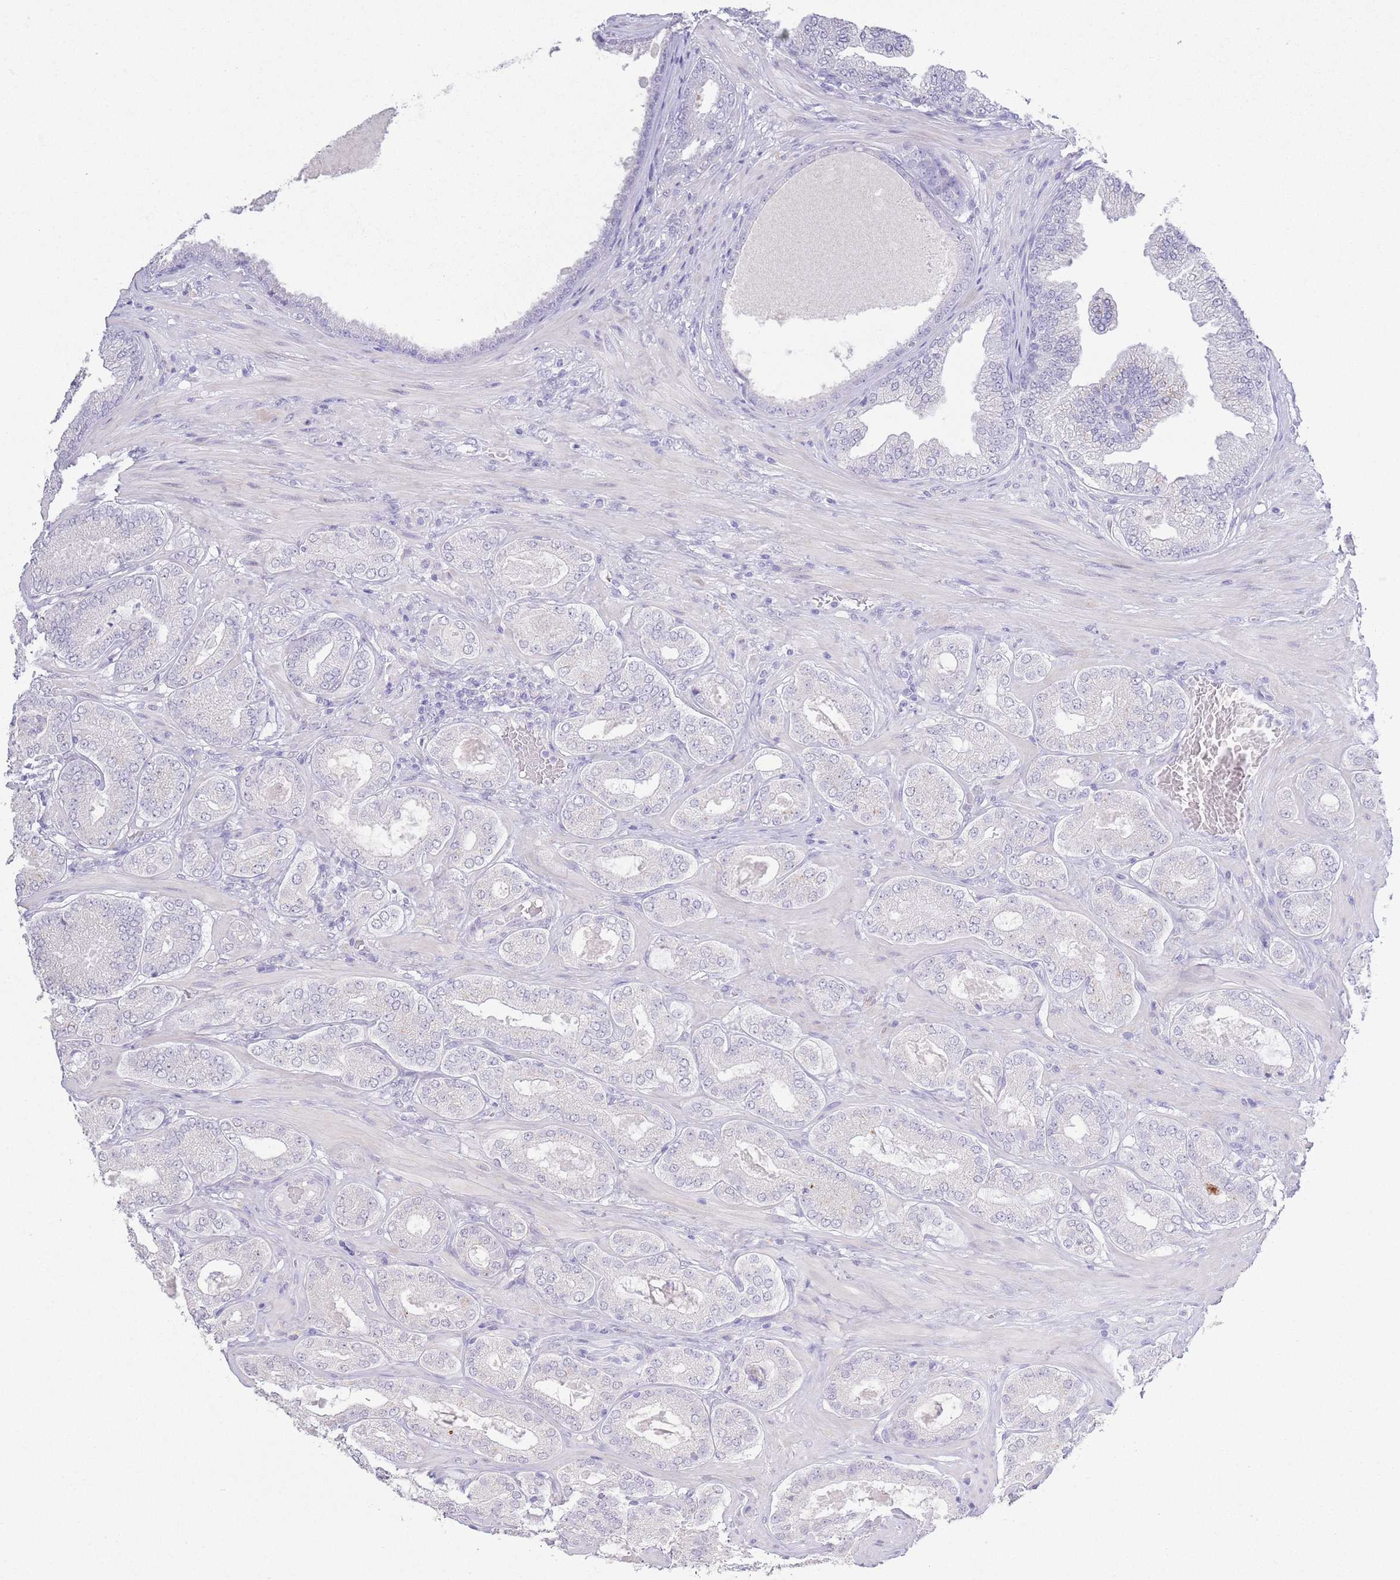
{"staining": {"intensity": "negative", "quantity": "none", "location": "none"}, "tissue": "prostate cancer", "cell_type": "Tumor cells", "image_type": "cancer", "snomed": [{"axis": "morphology", "description": "Adenocarcinoma, Low grade"}, {"axis": "topography", "description": "Prostate"}], "caption": "There is no significant positivity in tumor cells of low-grade adenocarcinoma (prostate).", "gene": "PKLR", "patient": {"sex": "male", "age": 63}}